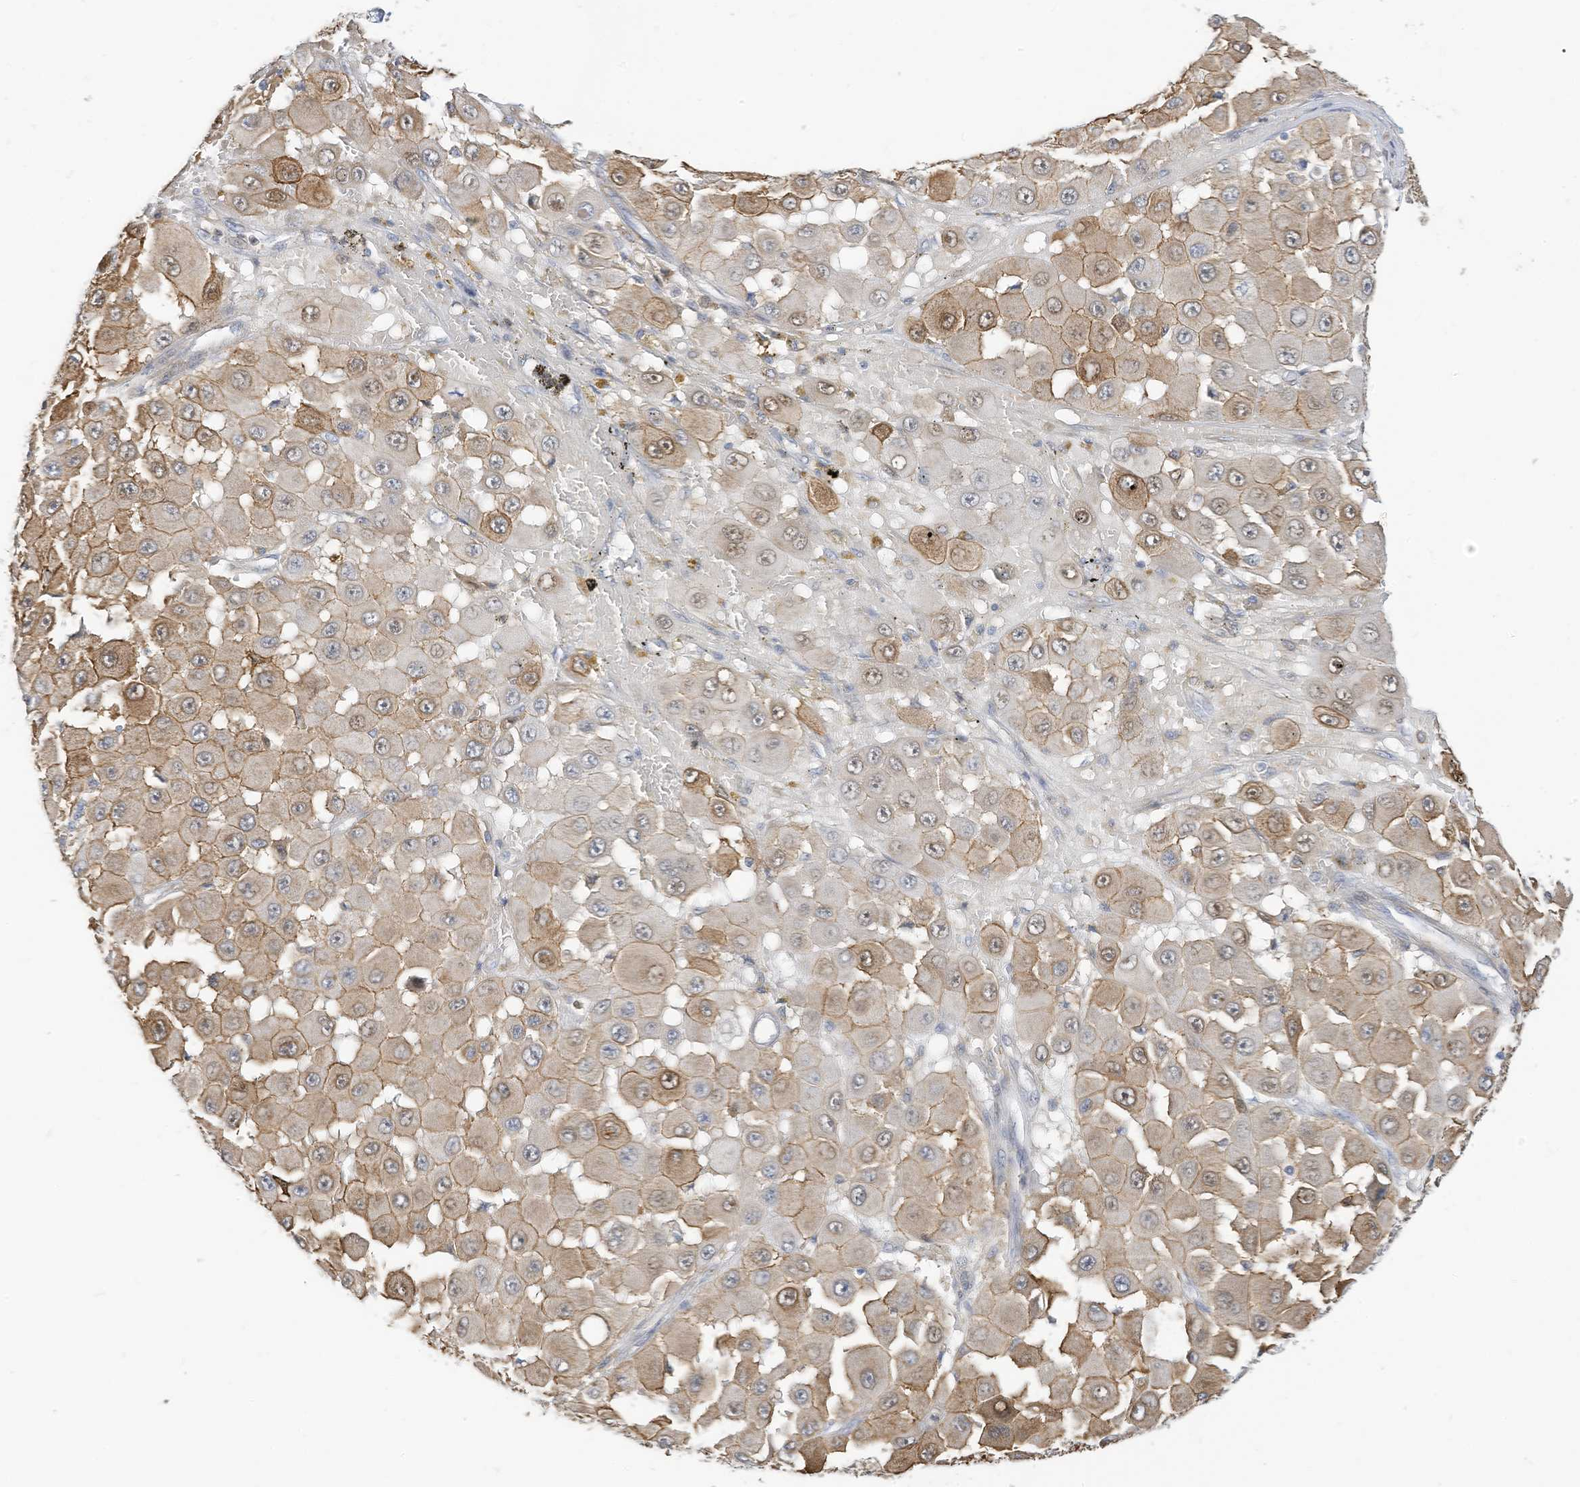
{"staining": {"intensity": "moderate", "quantity": "25%-75%", "location": "cytoplasmic/membranous"}, "tissue": "melanoma", "cell_type": "Tumor cells", "image_type": "cancer", "snomed": [{"axis": "morphology", "description": "Malignant melanoma, NOS"}, {"axis": "topography", "description": "Skin"}], "caption": "Protein staining displays moderate cytoplasmic/membranous positivity in approximately 25%-75% of tumor cells in malignant melanoma.", "gene": "ATP13A1", "patient": {"sex": "female", "age": 81}}